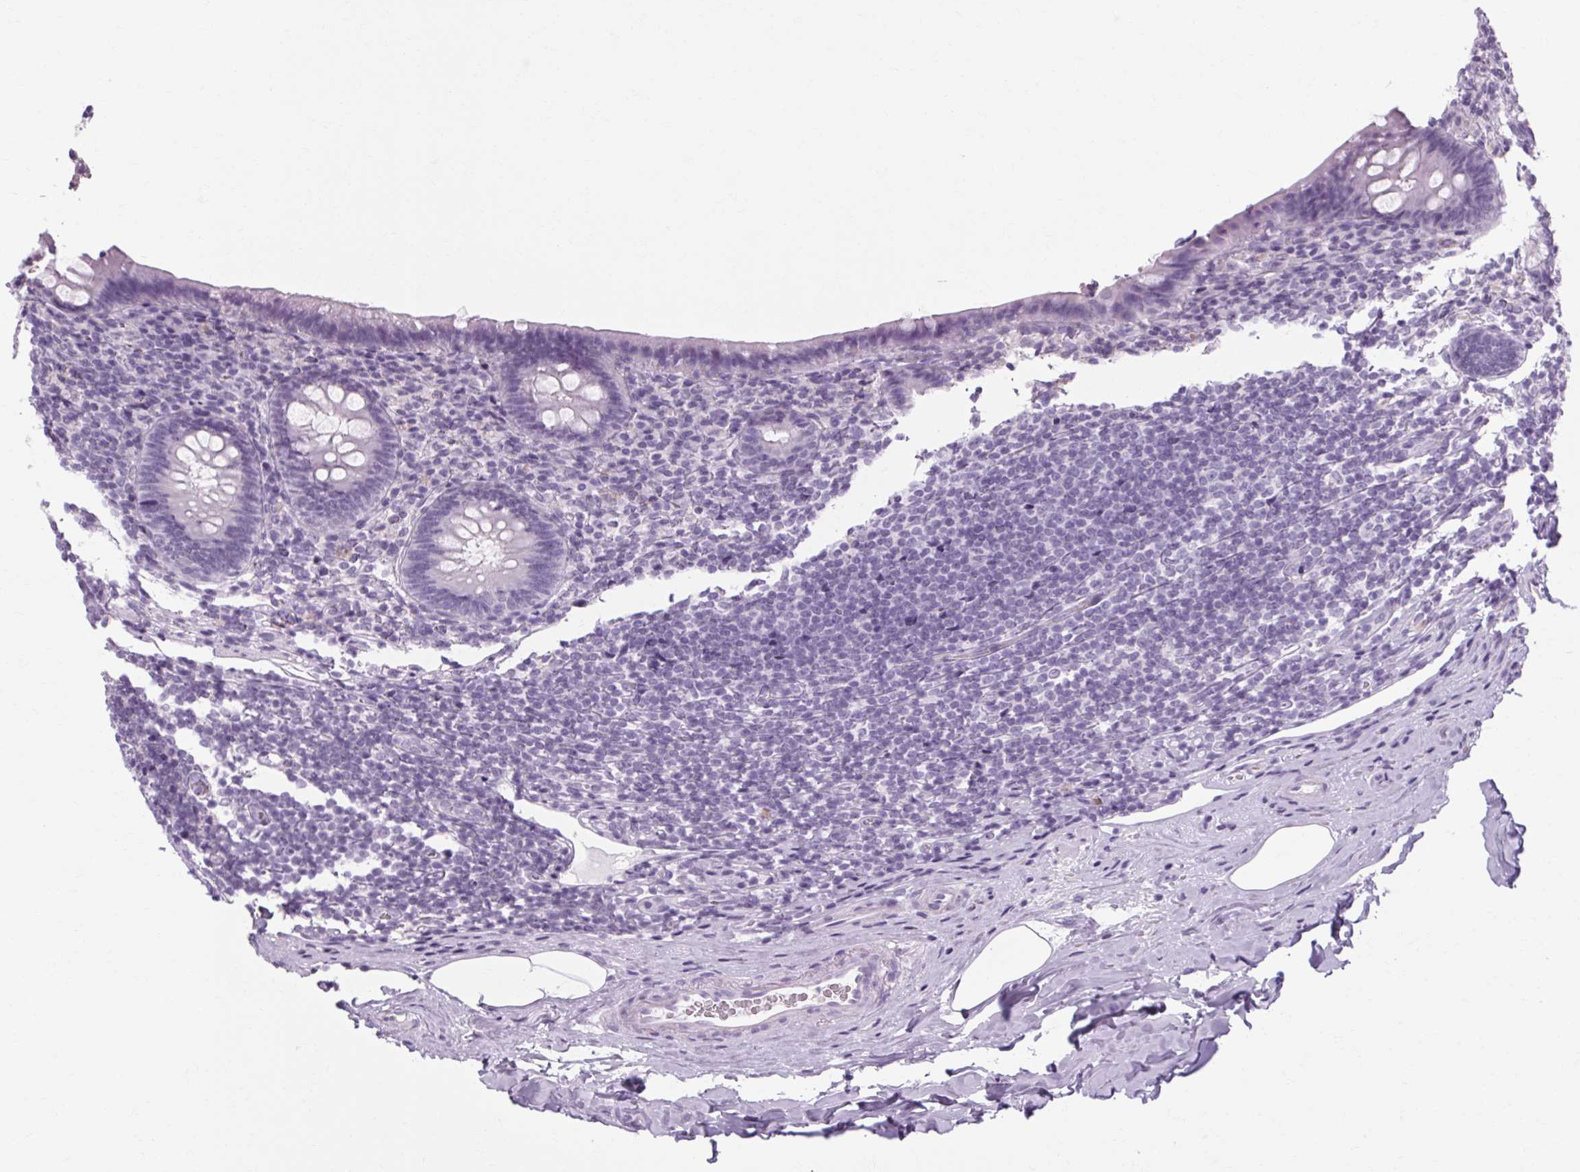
{"staining": {"intensity": "negative", "quantity": "none", "location": "none"}, "tissue": "appendix", "cell_type": "Glandular cells", "image_type": "normal", "snomed": [{"axis": "morphology", "description": "Normal tissue, NOS"}, {"axis": "topography", "description": "Appendix"}], "caption": "There is no significant expression in glandular cells of appendix. (DAB (3,3'-diaminobenzidine) immunohistochemistry (IHC) with hematoxylin counter stain).", "gene": "POMC", "patient": {"sex": "male", "age": 47}}